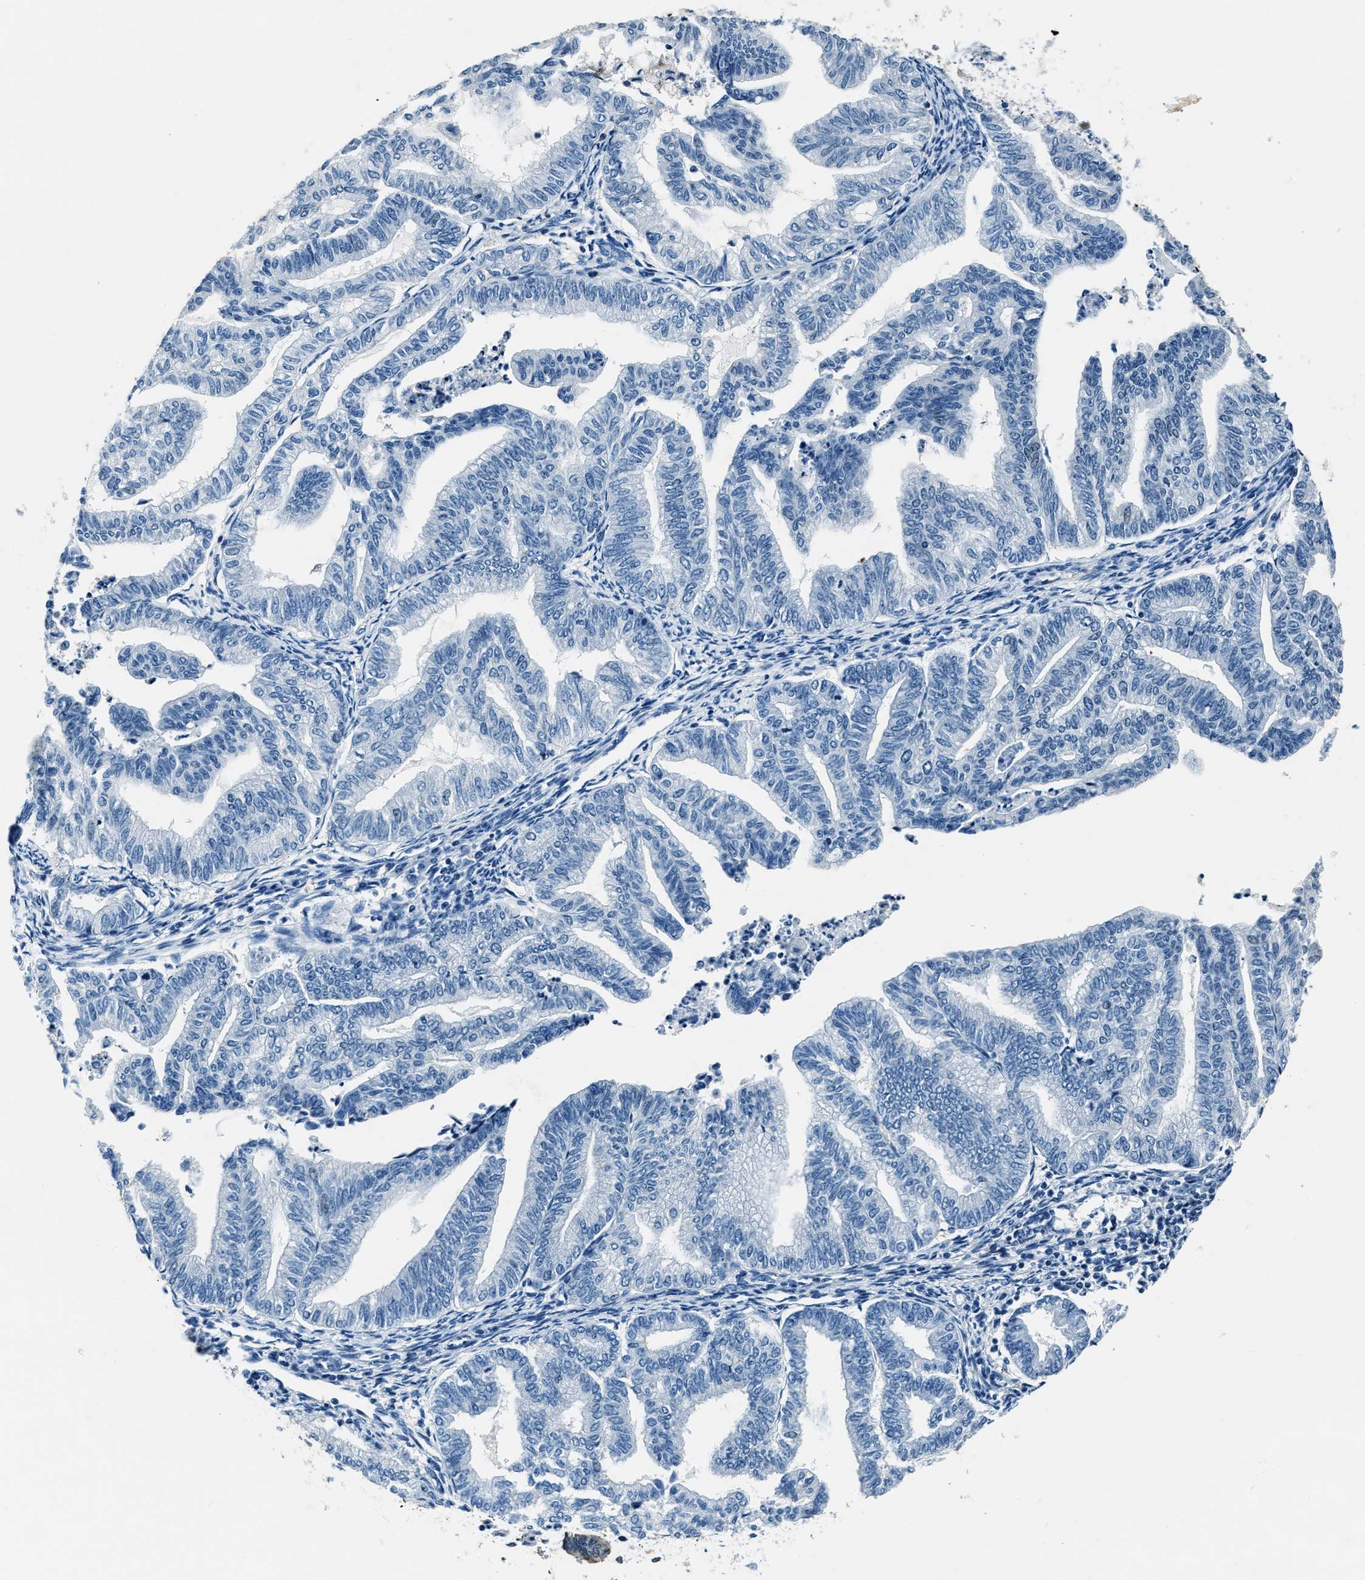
{"staining": {"intensity": "negative", "quantity": "none", "location": "none"}, "tissue": "endometrial cancer", "cell_type": "Tumor cells", "image_type": "cancer", "snomed": [{"axis": "morphology", "description": "Adenocarcinoma, NOS"}, {"axis": "topography", "description": "Endometrium"}], "caption": "The image reveals no staining of tumor cells in endometrial cancer.", "gene": "PTPDC1", "patient": {"sex": "female", "age": 79}}